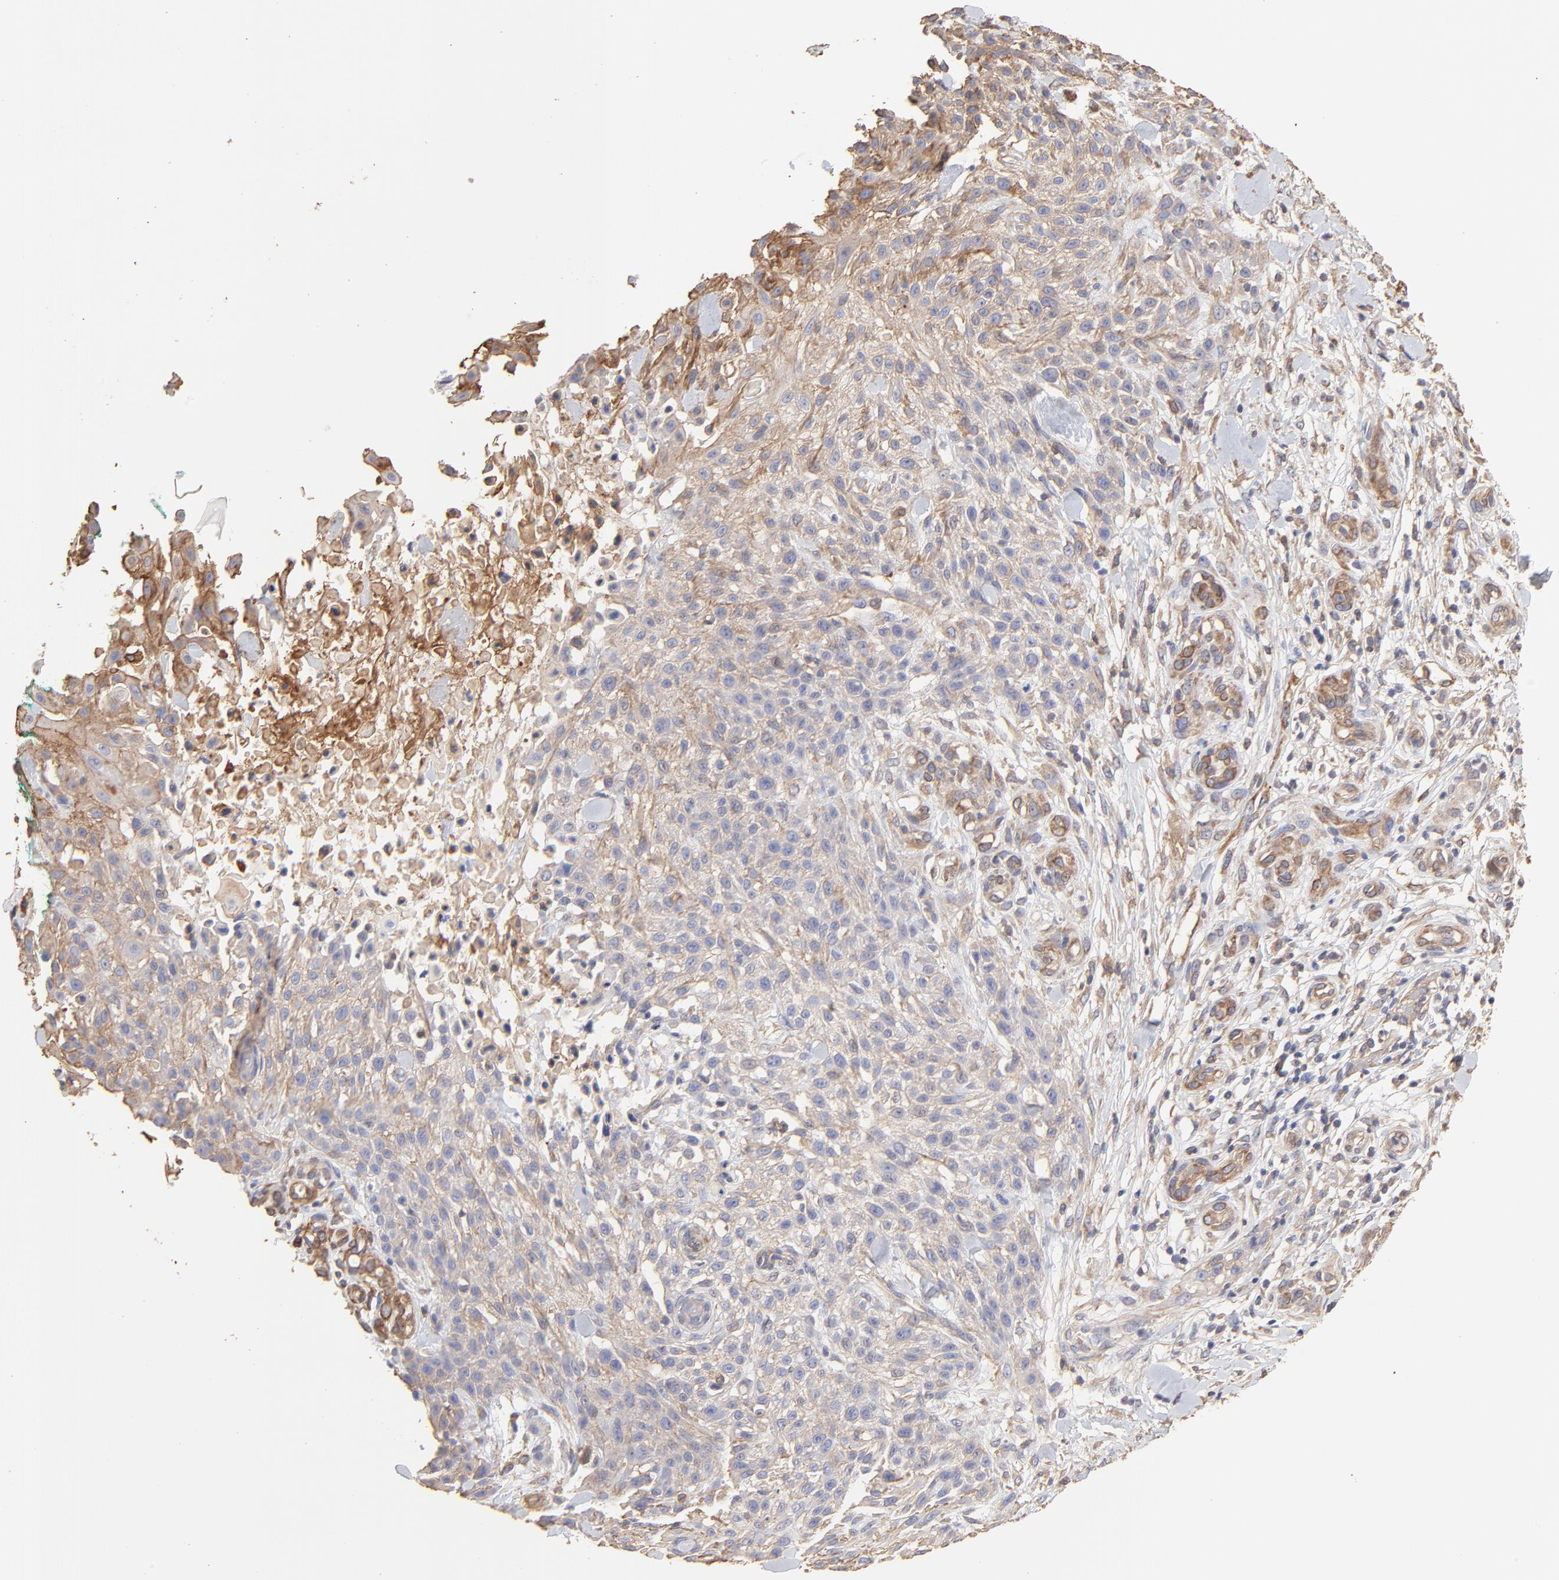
{"staining": {"intensity": "weak", "quantity": ">75%", "location": "cytoplasmic/membranous"}, "tissue": "skin cancer", "cell_type": "Tumor cells", "image_type": "cancer", "snomed": [{"axis": "morphology", "description": "Squamous cell carcinoma, NOS"}, {"axis": "topography", "description": "Skin"}], "caption": "This is an image of immunohistochemistry staining of skin cancer (squamous cell carcinoma), which shows weak staining in the cytoplasmic/membranous of tumor cells.", "gene": "LRCH2", "patient": {"sex": "female", "age": 42}}